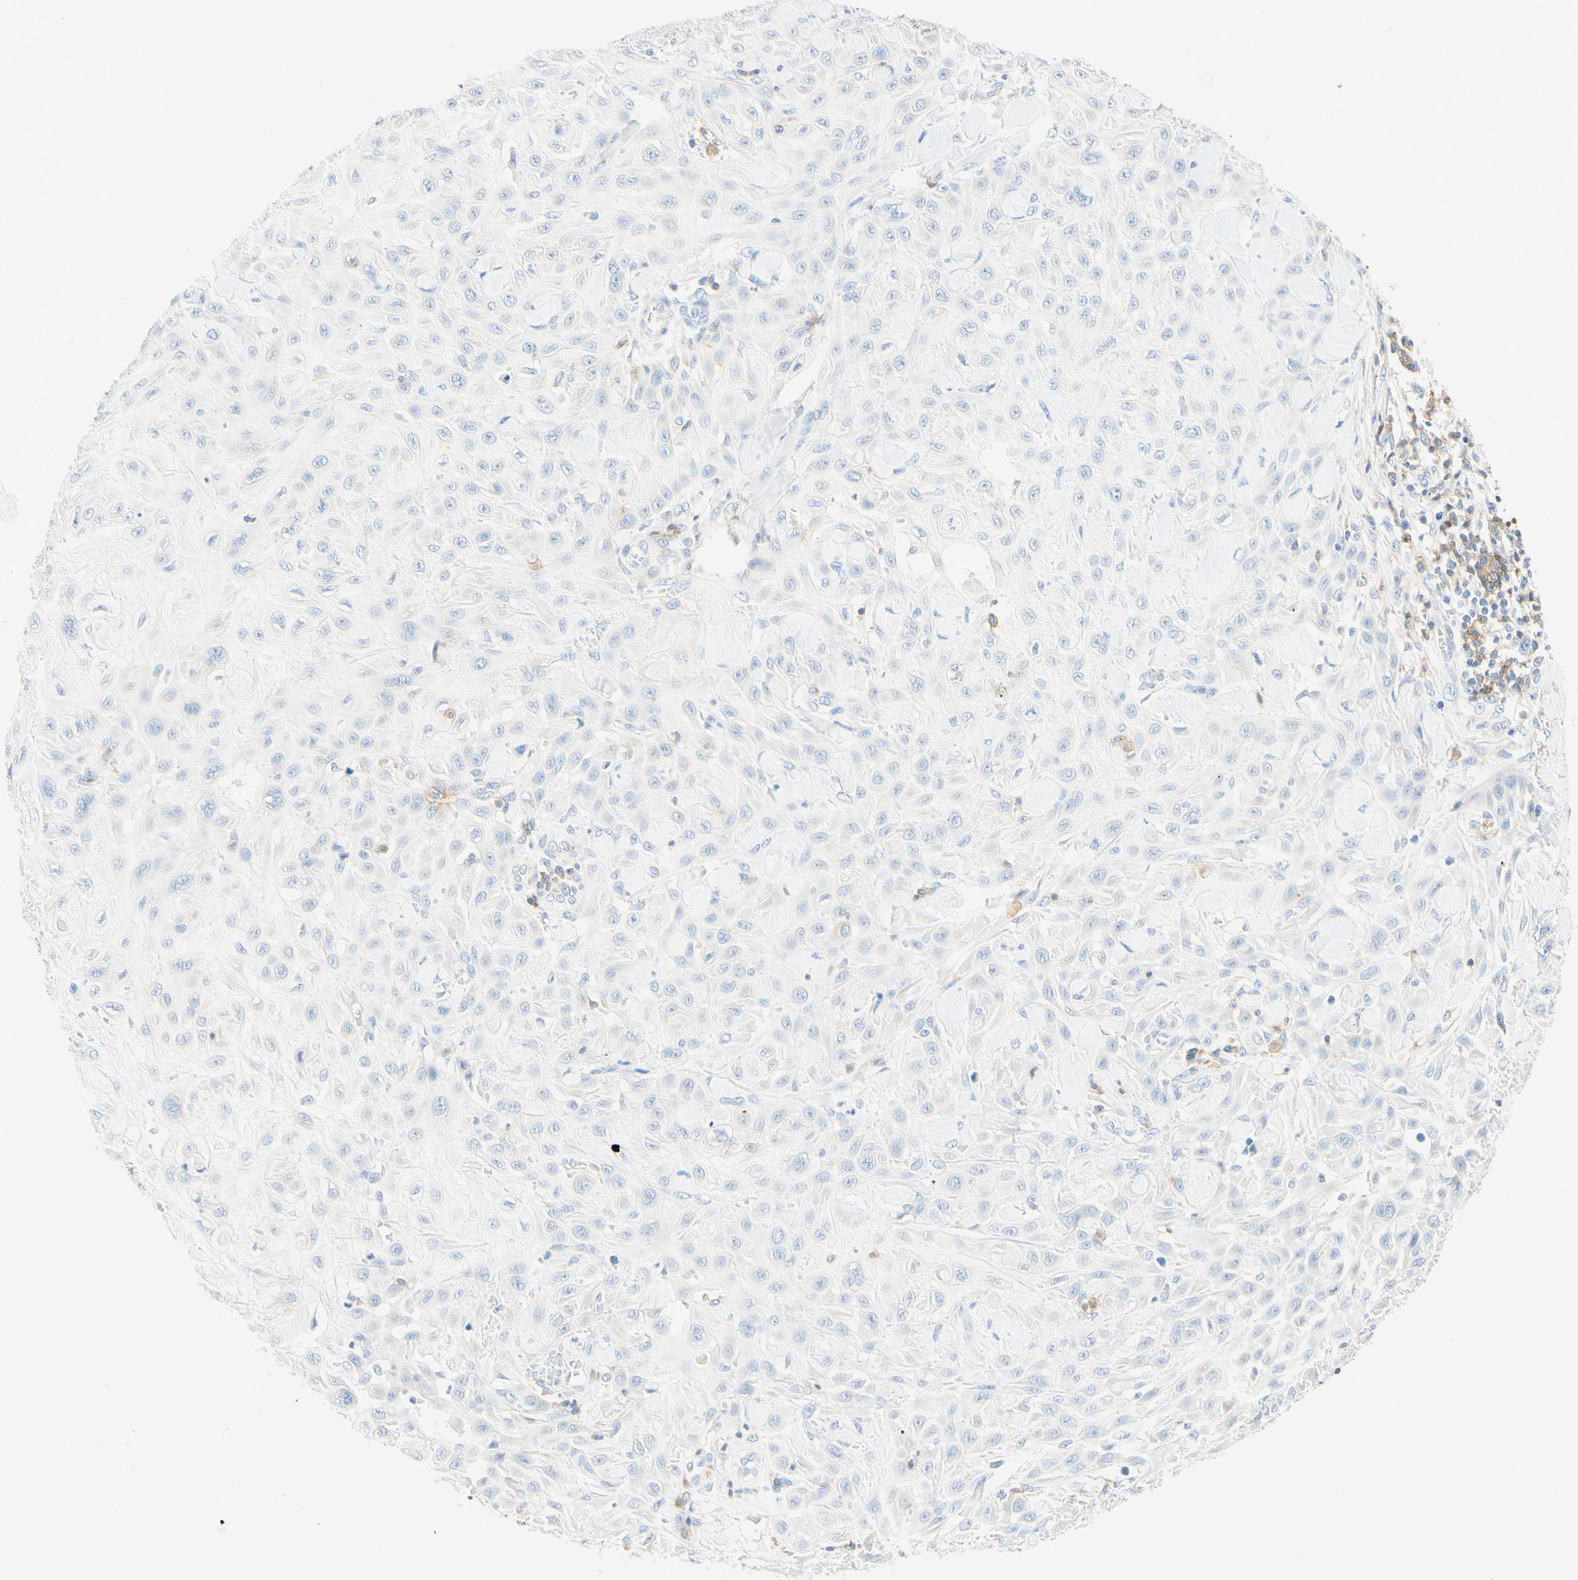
{"staining": {"intensity": "negative", "quantity": "none", "location": "none"}, "tissue": "skin cancer", "cell_type": "Tumor cells", "image_type": "cancer", "snomed": [{"axis": "morphology", "description": "Squamous cell carcinoma, NOS"}, {"axis": "topography", "description": "Skin"}], "caption": "Micrograph shows no significant protein expression in tumor cells of squamous cell carcinoma (skin).", "gene": "LAT", "patient": {"sex": "male", "age": 24}}